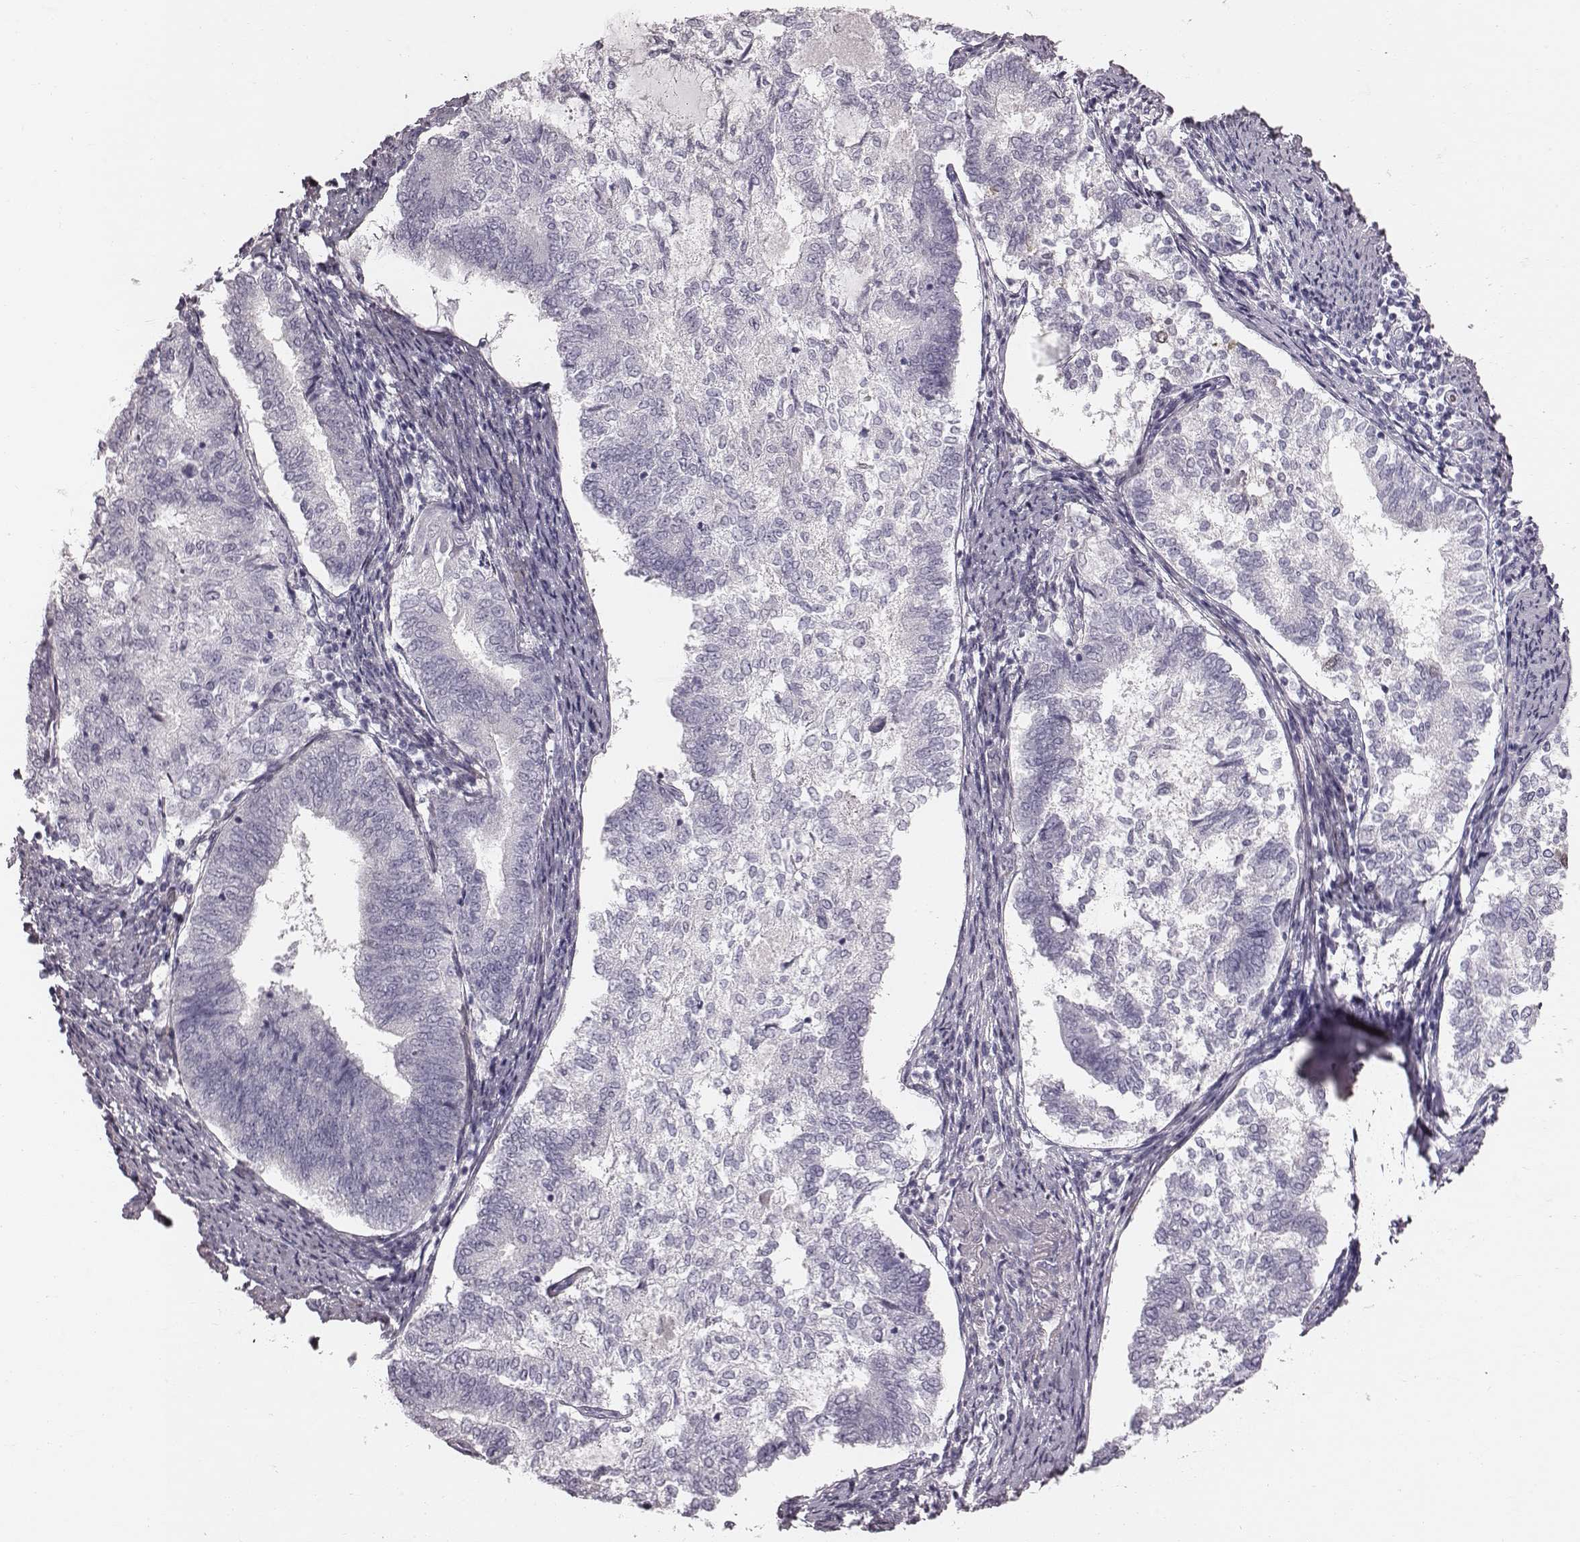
{"staining": {"intensity": "negative", "quantity": "none", "location": "none"}, "tissue": "endometrial cancer", "cell_type": "Tumor cells", "image_type": "cancer", "snomed": [{"axis": "morphology", "description": "Adenocarcinoma, NOS"}, {"axis": "topography", "description": "Endometrium"}], "caption": "Immunohistochemistry histopathology image of endometrial cancer (adenocarcinoma) stained for a protein (brown), which displays no expression in tumor cells.", "gene": "CRISP1", "patient": {"sex": "female", "age": 65}}